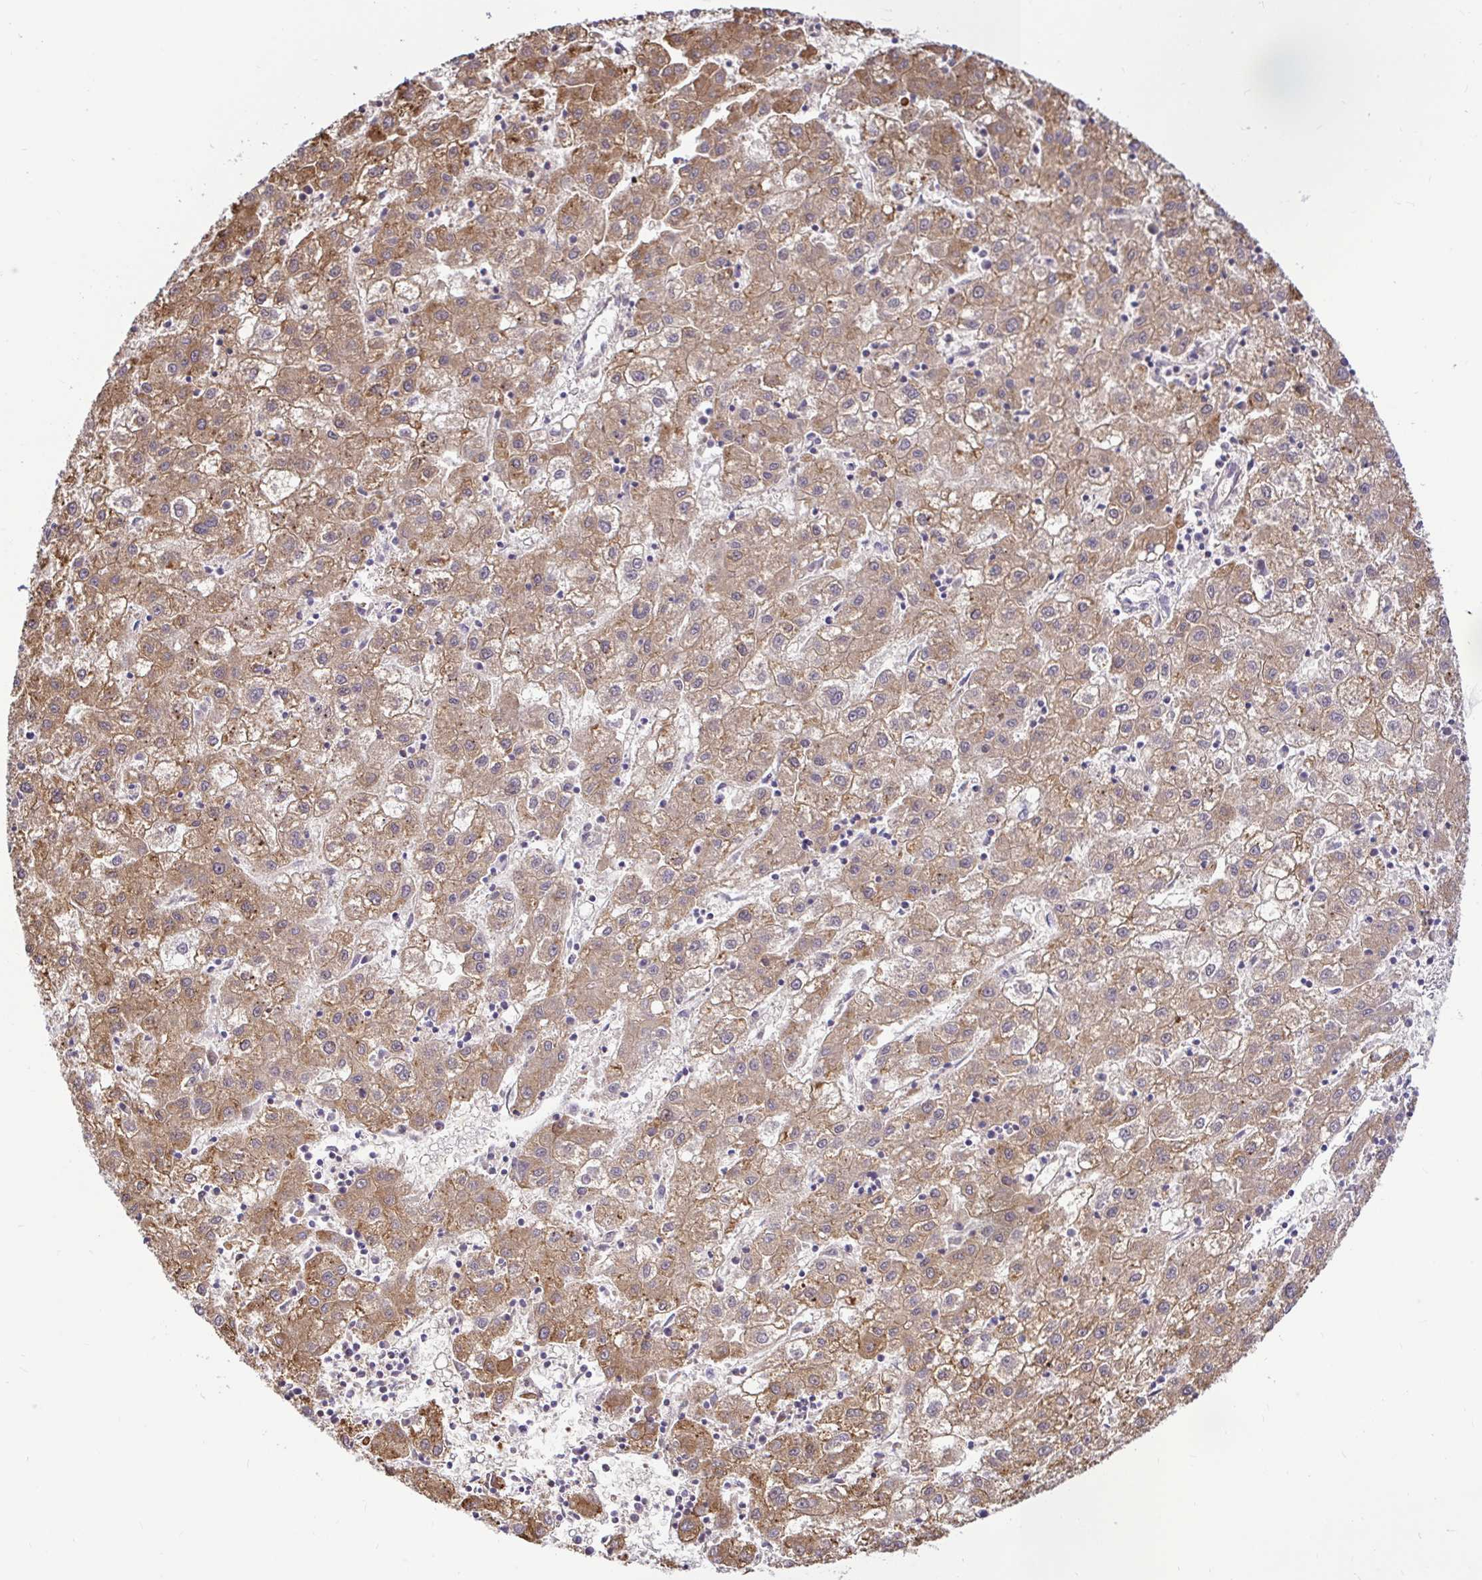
{"staining": {"intensity": "moderate", "quantity": ">75%", "location": "cytoplasmic/membranous"}, "tissue": "liver cancer", "cell_type": "Tumor cells", "image_type": "cancer", "snomed": [{"axis": "morphology", "description": "Carcinoma, Hepatocellular, NOS"}, {"axis": "topography", "description": "Liver"}], "caption": "Brown immunohistochemical staining in human liver cancer (hepatocellular carcinoma) exhibits moderate cytoplasmic/membranous staining in approximately >75% of tumor cells.", "gene": "TRIM55", "patient": {"sex": "male", "age": 72}}